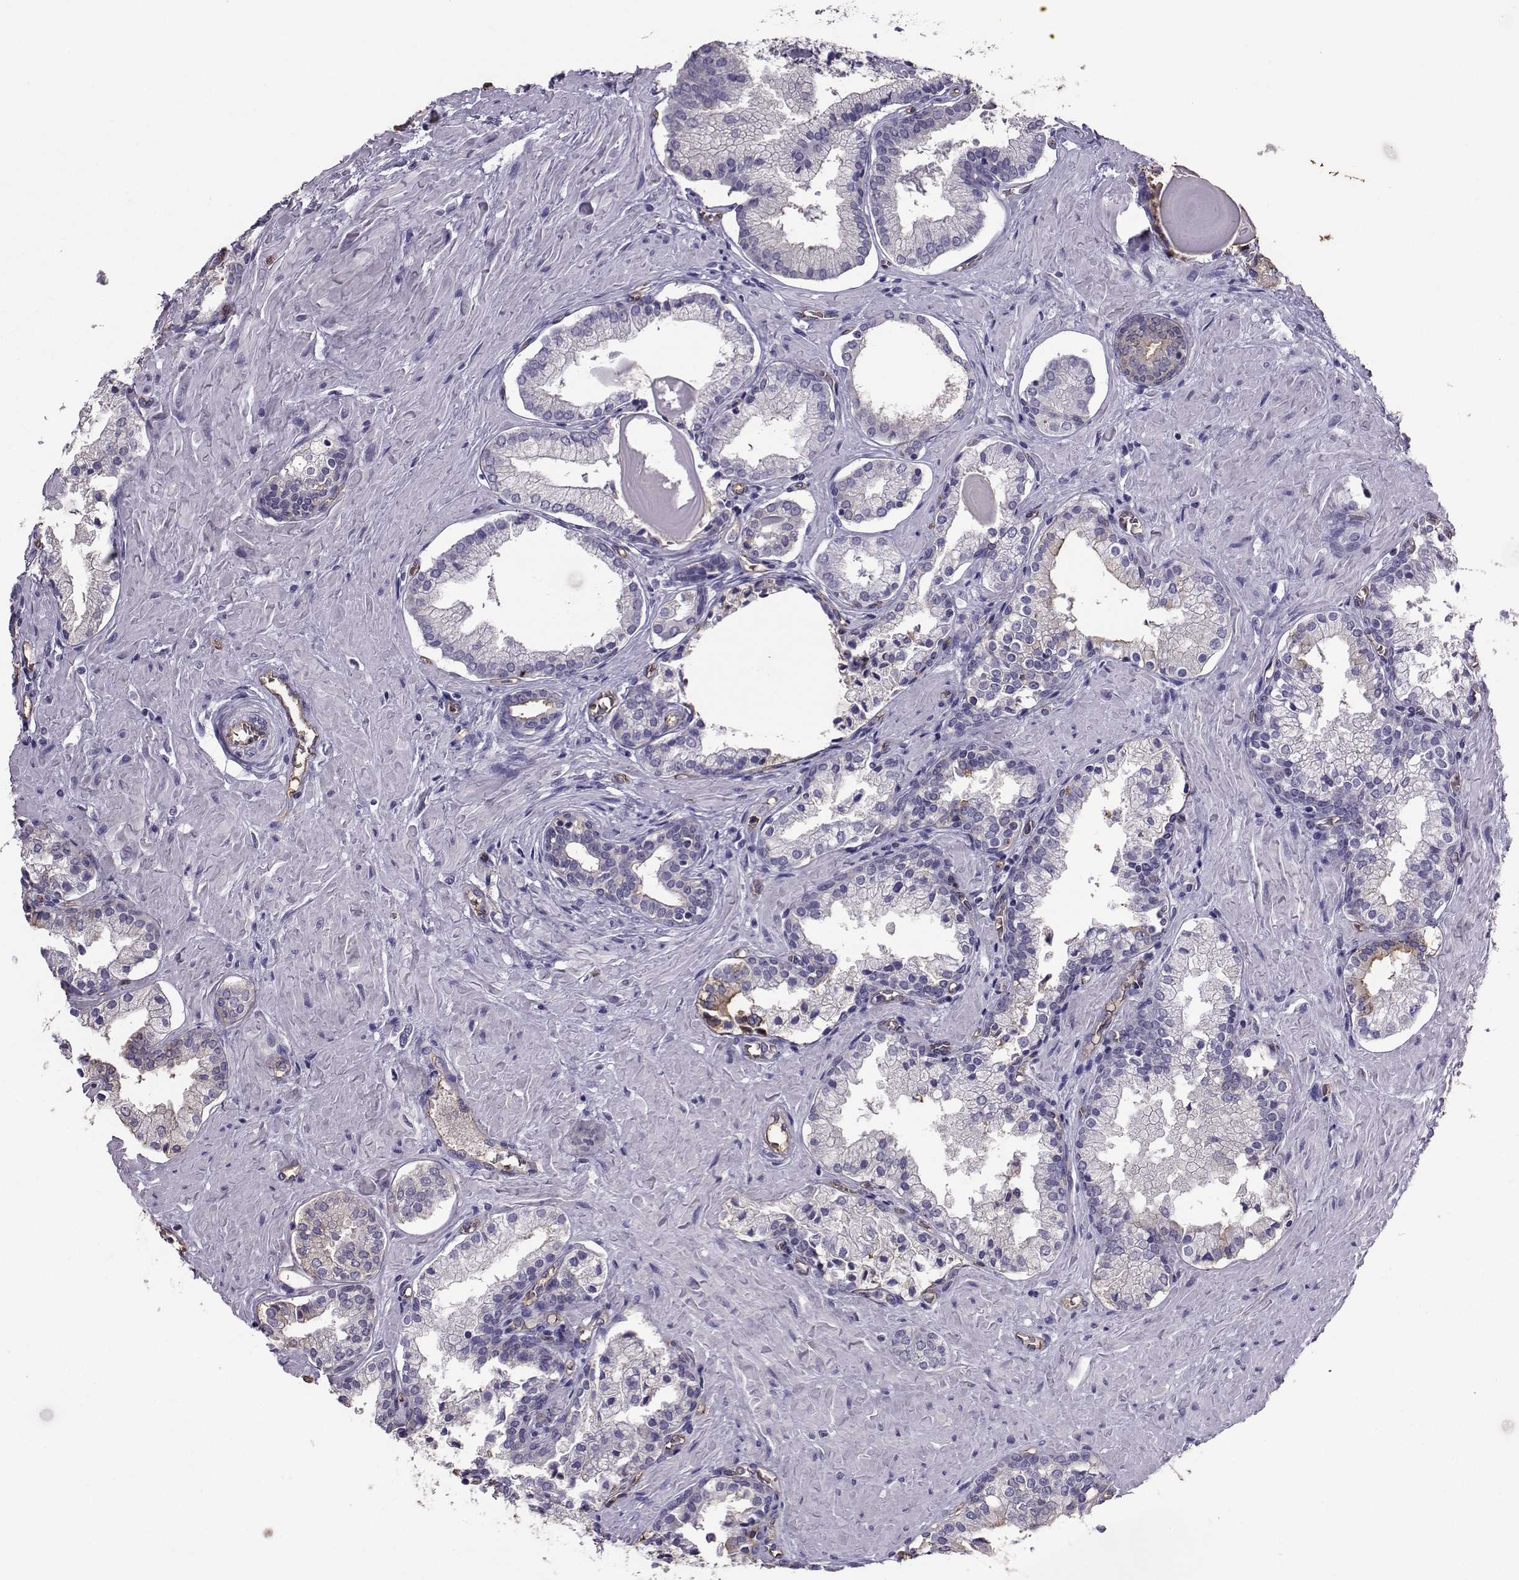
{"staining": {"intensity": "weak", "quantity": "<25%", "location": "cytoplasmic/membranous"}, "tissue": "prostate cancer", "cell_type": "Tumor cells", "image_type": "cancer", "snomed": [{"axis": "morphology", "description": "Adenocarcinoma, NOS"}, {"axis": "topography", "description": "Prostate and seminal vesicle, NOS"}, {"axis": "topography", "description": "Prostate"}], "caption": "Immunohistochemical staining of prostate cancer (adenocarcinoma) displays no significant expression in tumor cells.", "gene": "CLUL1", "patient": {"sex": "male", "age": 44}}